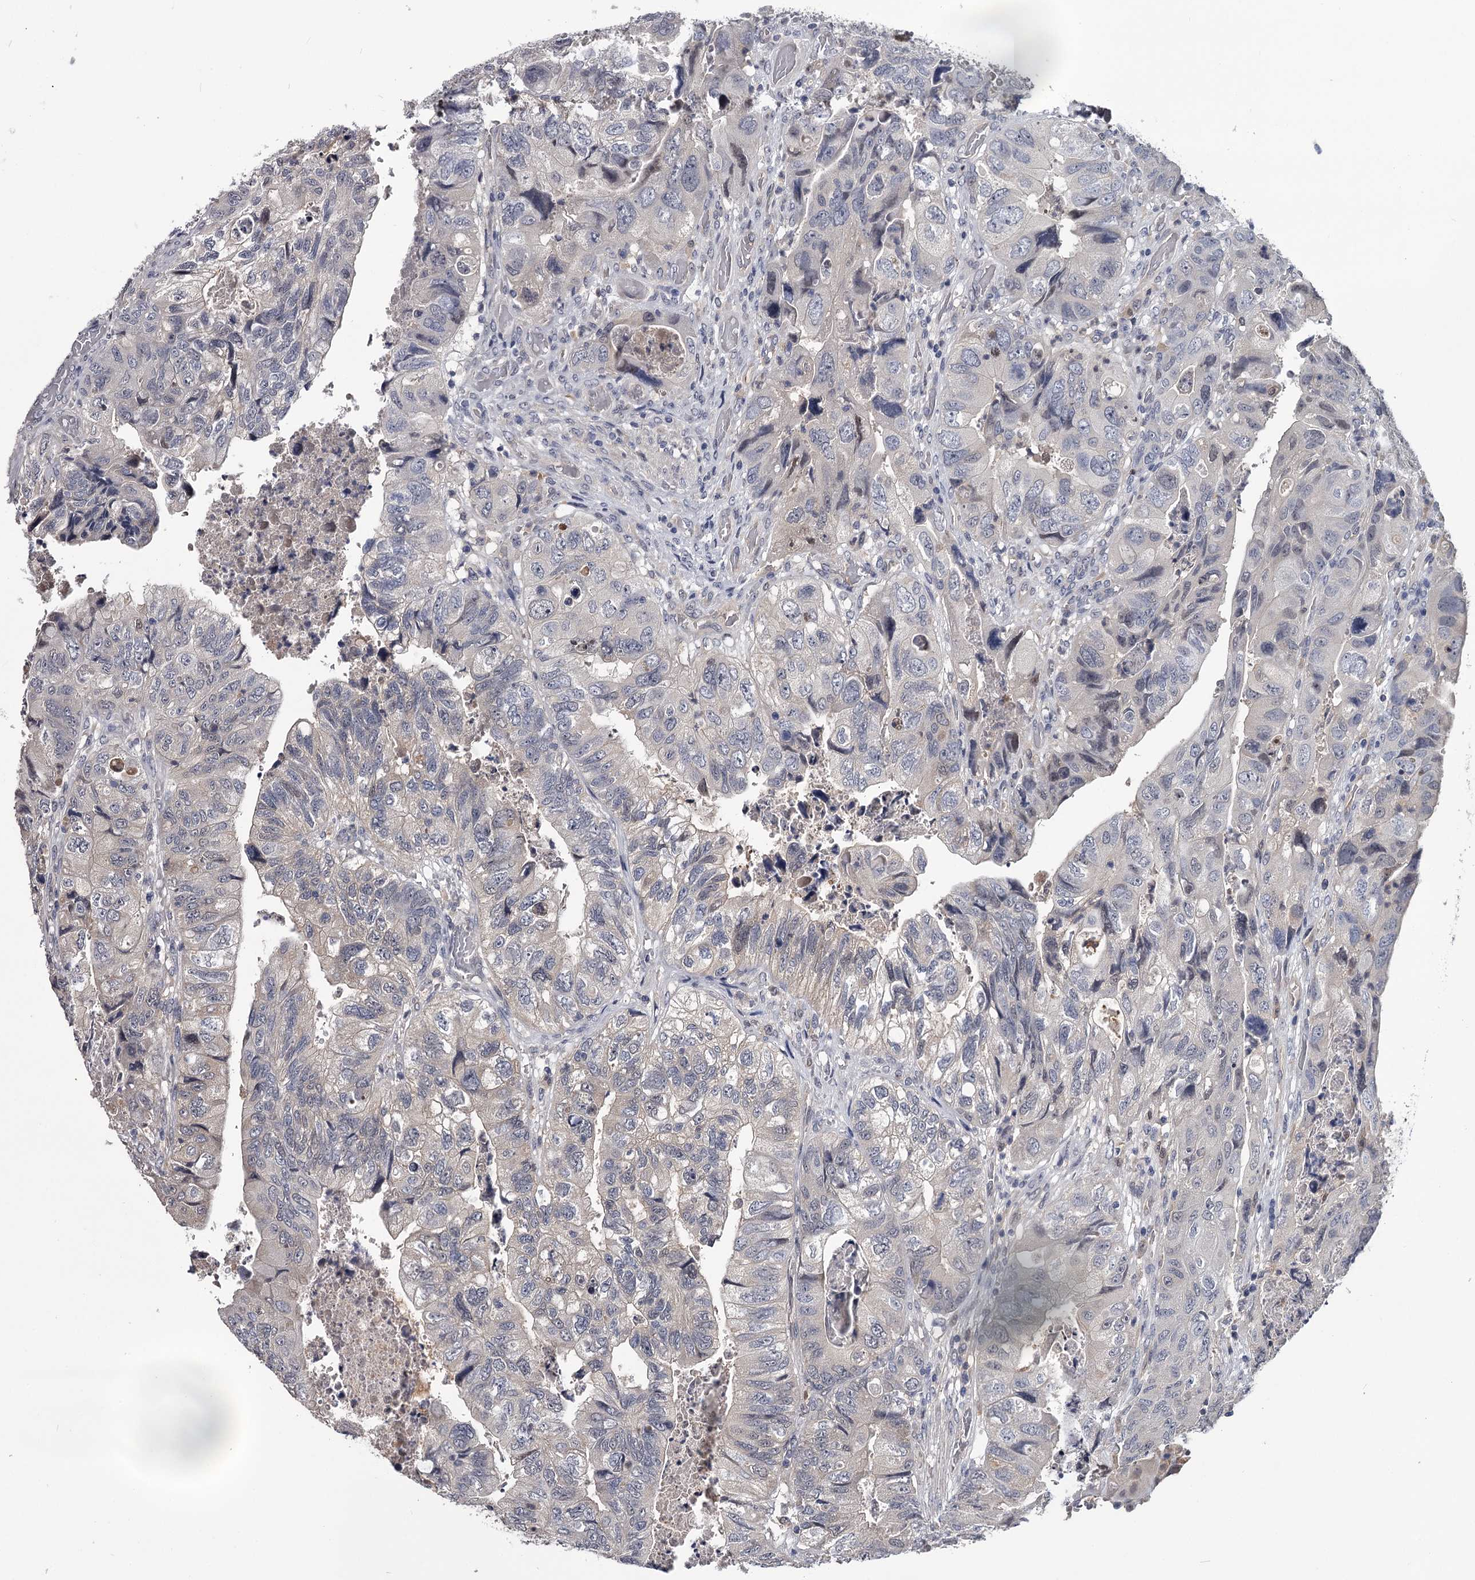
{"staining": {"intensity": "weak", "quantity": "<25%", "location": "cytoplasmic/membranous"}, "tissue": "colorectal cancer", "cell_type": "Tumor cells", "image_type": "cancer", "snomed": [{"axis": "morphology", "description": "Adenocarcinoma, NOS"}, {"axis": "topography", "description": "Rectum"}], "caption": "This is a micrograph of IHC staining of colorectal adenocarcinoma, which shows no positivity in tumor cells.", "gene": "GSTO1", "patient": {"sex": "male", "age": 63}}